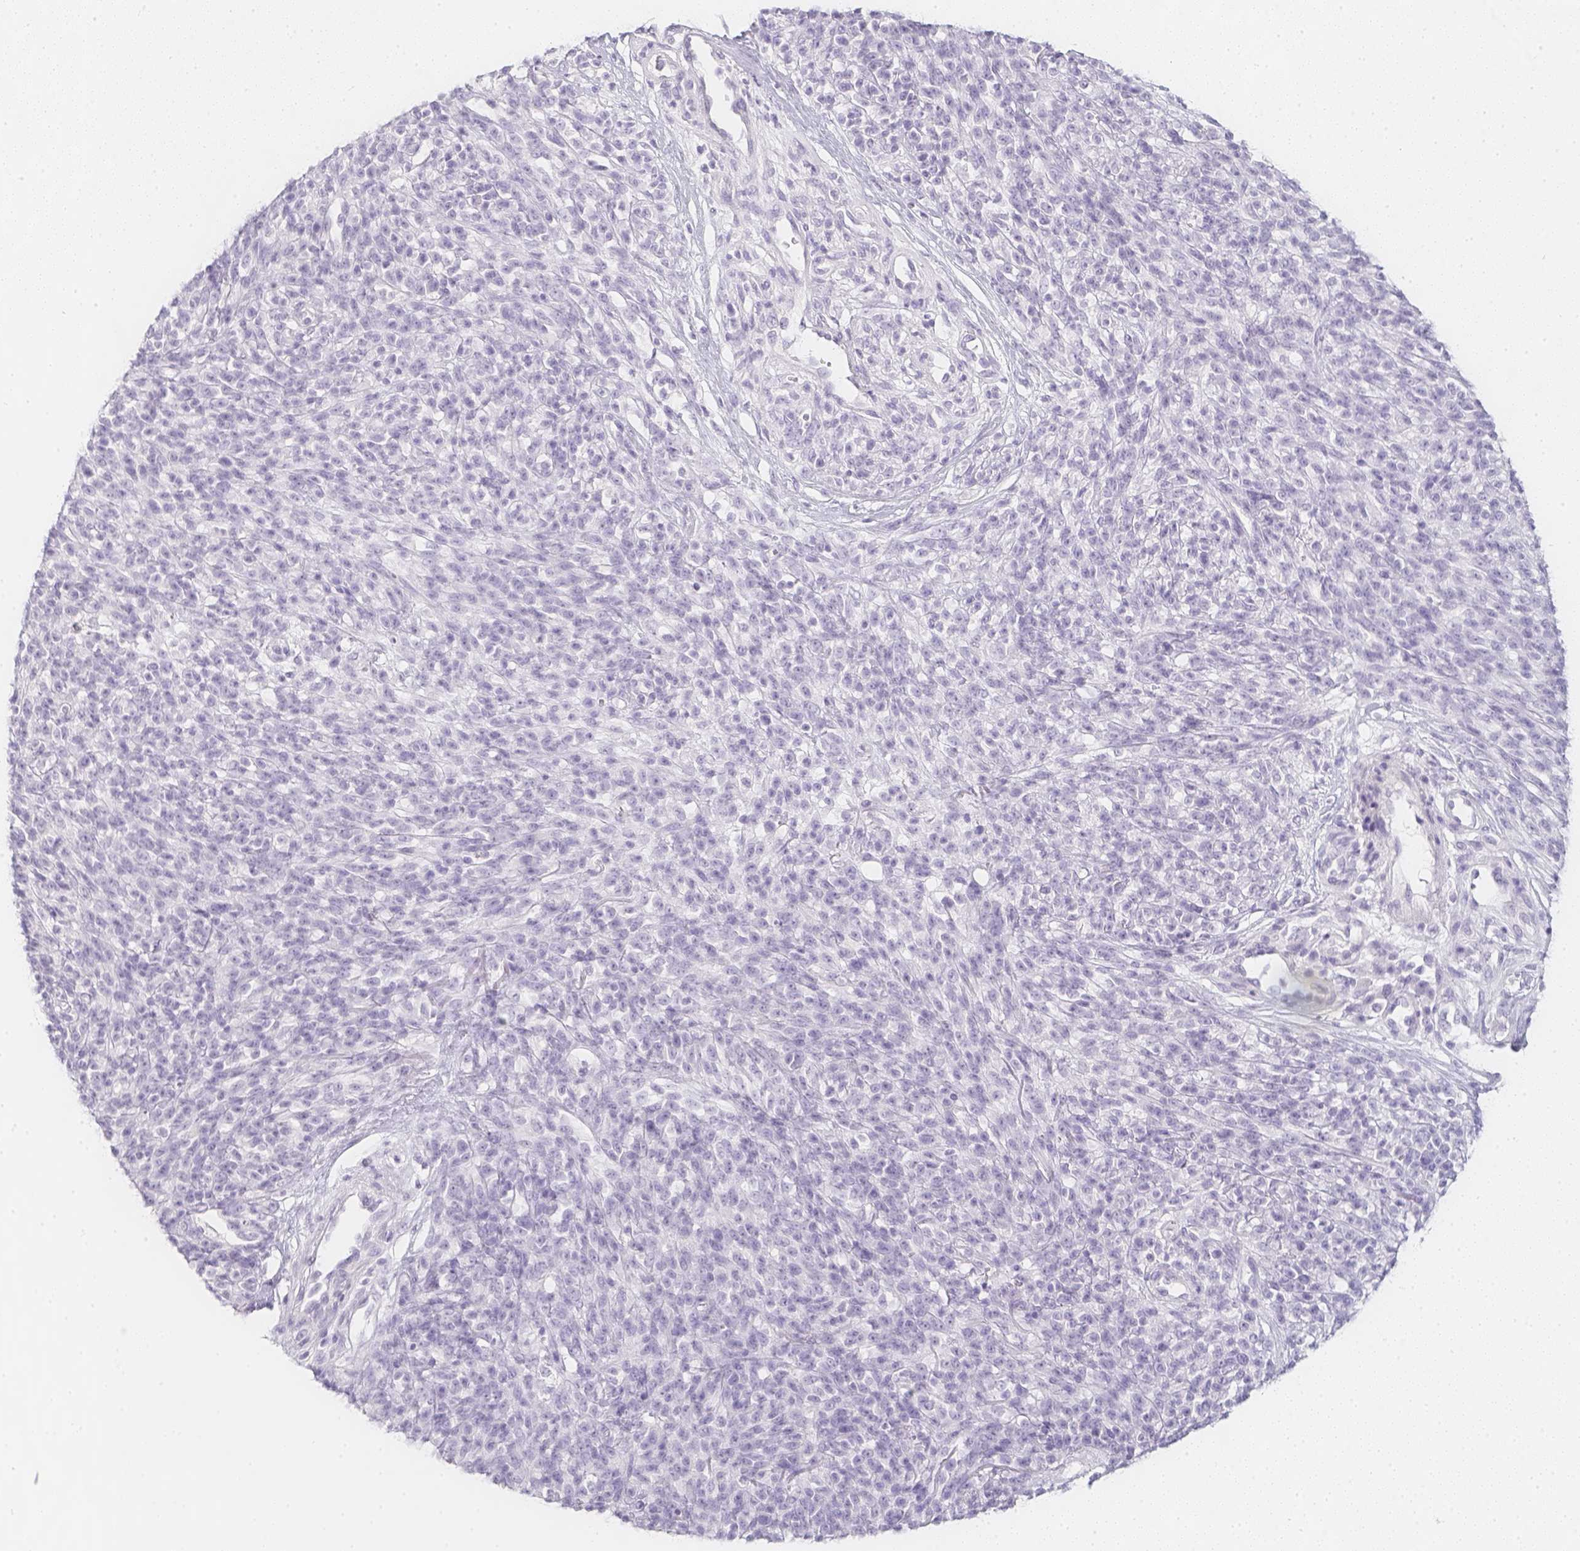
{"staining": {"intensity": "negative", "quantity": "none", "location": "none"}, "tissue": "melanoma", "cell_type": "Tumor cells", "image_type": "cancer", "snomed": [{"axis": "morphology", "description": "Malignant melanoma, NOS"}, {"axis": "topography", "description": "Skin"}, {"axis": "topography", "description": "Skin of trunk"}], "caption": "Human malignant melanoma stained for a protein using immunohistochemistry shows no staining in tumor cells.", "gene": "SLC18A1", "patient": {"sex": "male", "age": 74}}